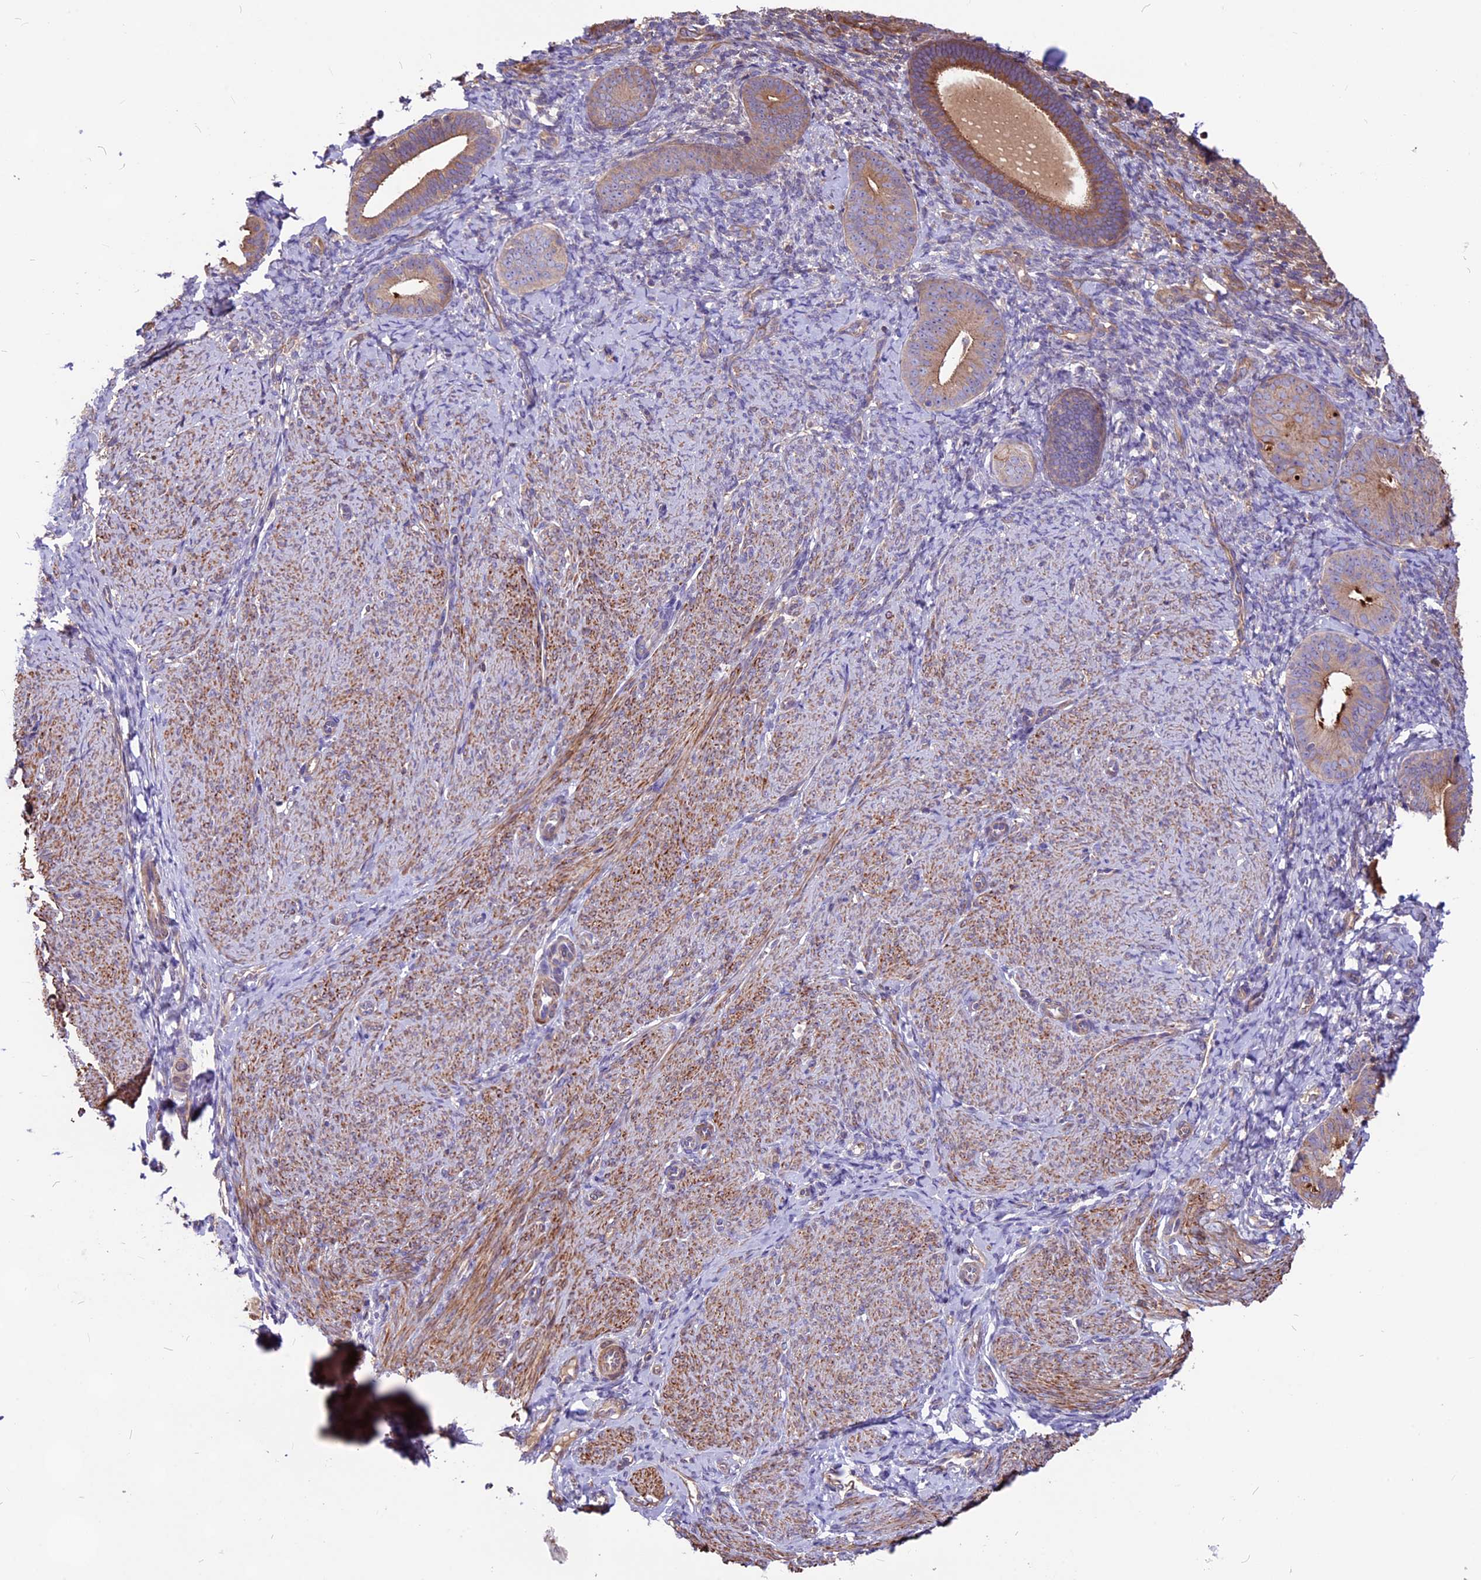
{"staining": {"intensity": "weak", "quantity": "25%-75%", "location": "cytoplasmic/membranous"}, "tissue": "endometrium", "cell_type": "Cells in endometrial stroma", "image_type": "normal", "snomed": [{"axis": "morphology", "description": "Normal tissue, NOS"}, {"axis": "topography", "description": "Endometrium"}], "caption": "Immunohistochemistry photomicrograph of unremarkable endometrium stained for a protein (brown), which shows low levels of weak cytoplasmic/membranous staining in approximately 25%-75% of cells in endometrial stroma.", "gene": "ANO3", "patient": {"sex": "female", "age": 65}}